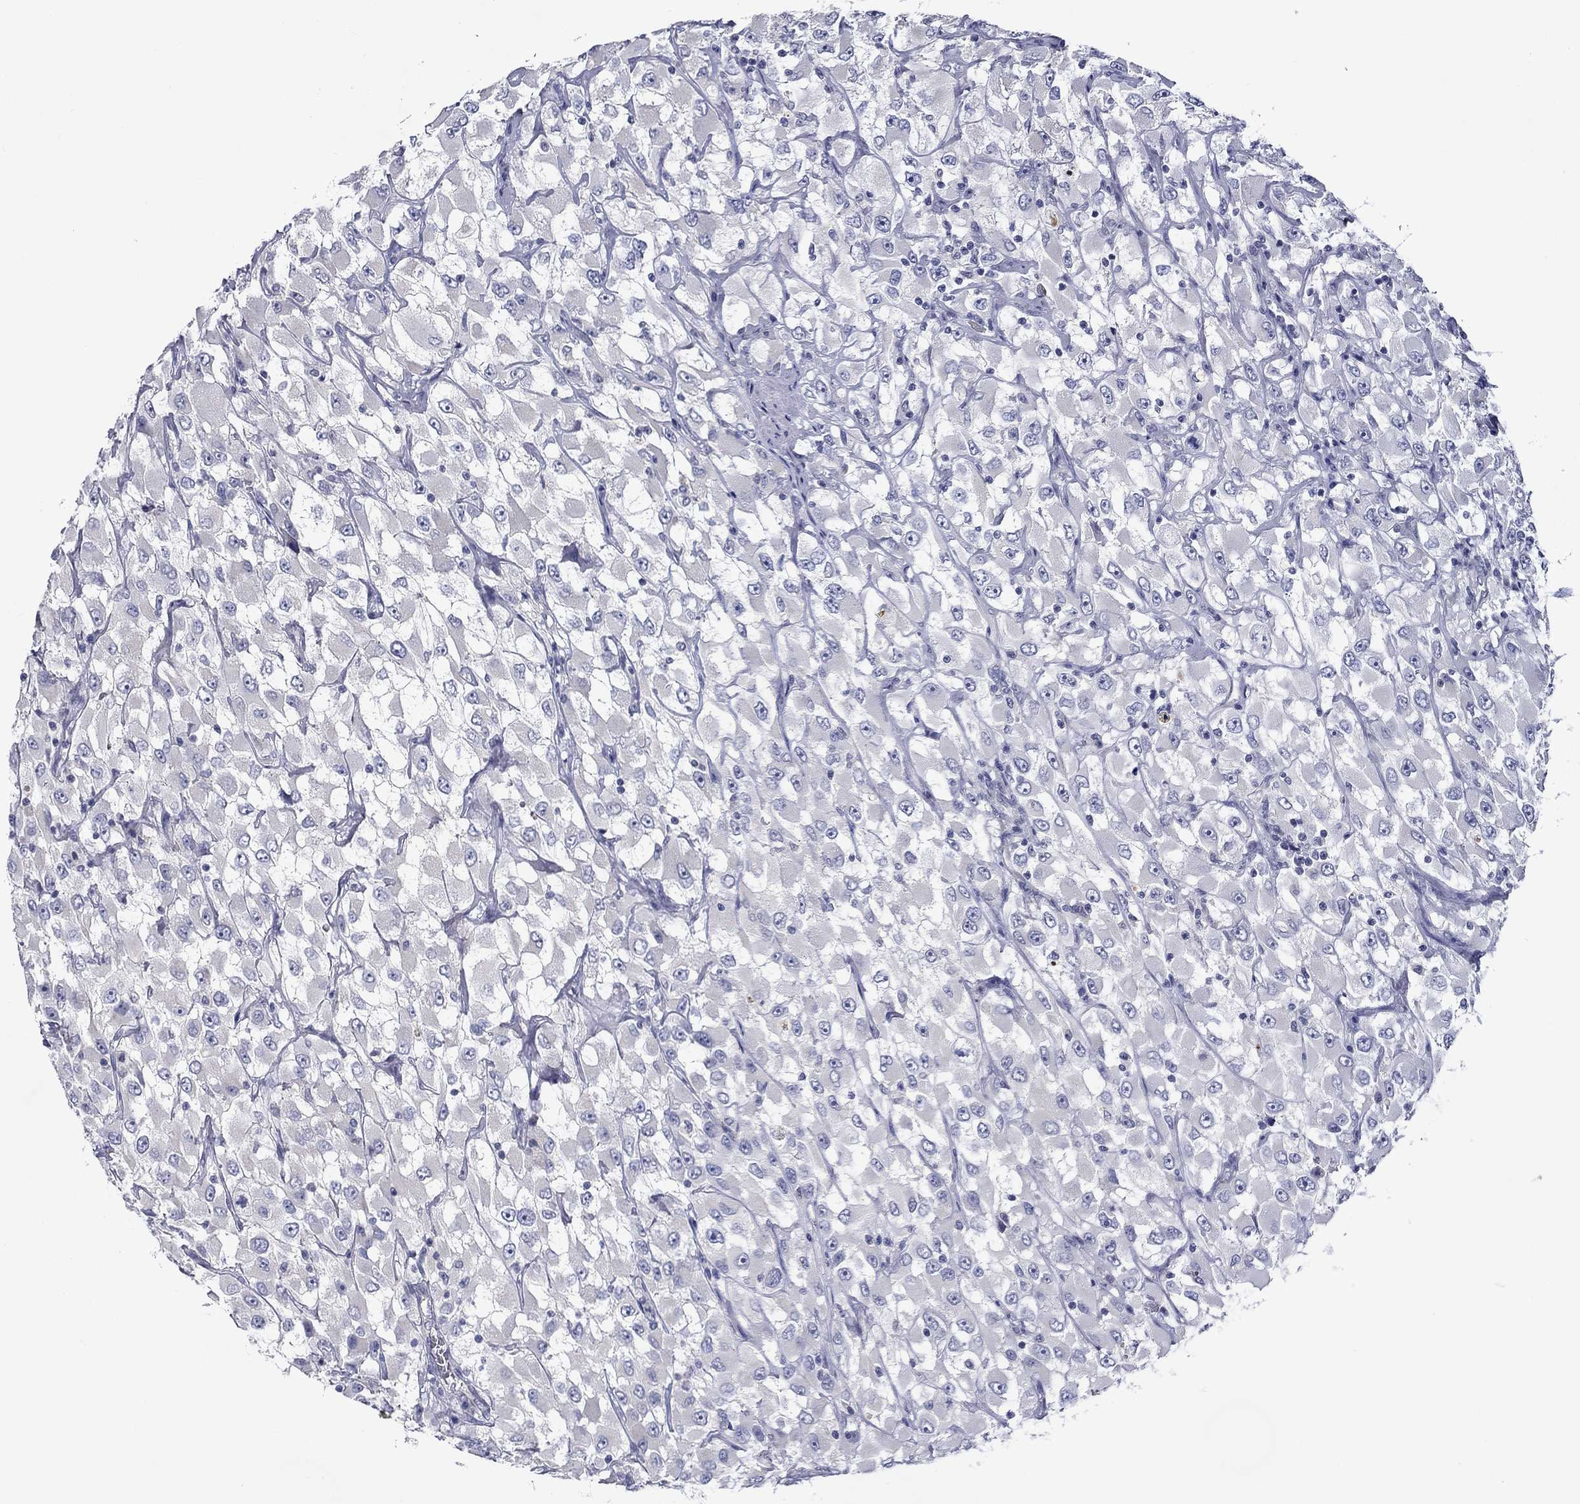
{"staining": {"intensity": "negative", "quantity": "none", "location": "none"}, "tissue": "renal cancer", "cell_type": "Tumor cells", "image_type": "cancer", "snomed": [{"axis": "morphology", "description": "Adenocarcinoma, NOS"}, {"axis": "topography", "description": "Kidney"}], "caption": "Renal cancer (adenocarcinoma) was stained to show a protein in brown. There is no significant expression in tumor cells.", "gene": "SPATA7", "patient": {"sex": "female", "age": 52}}